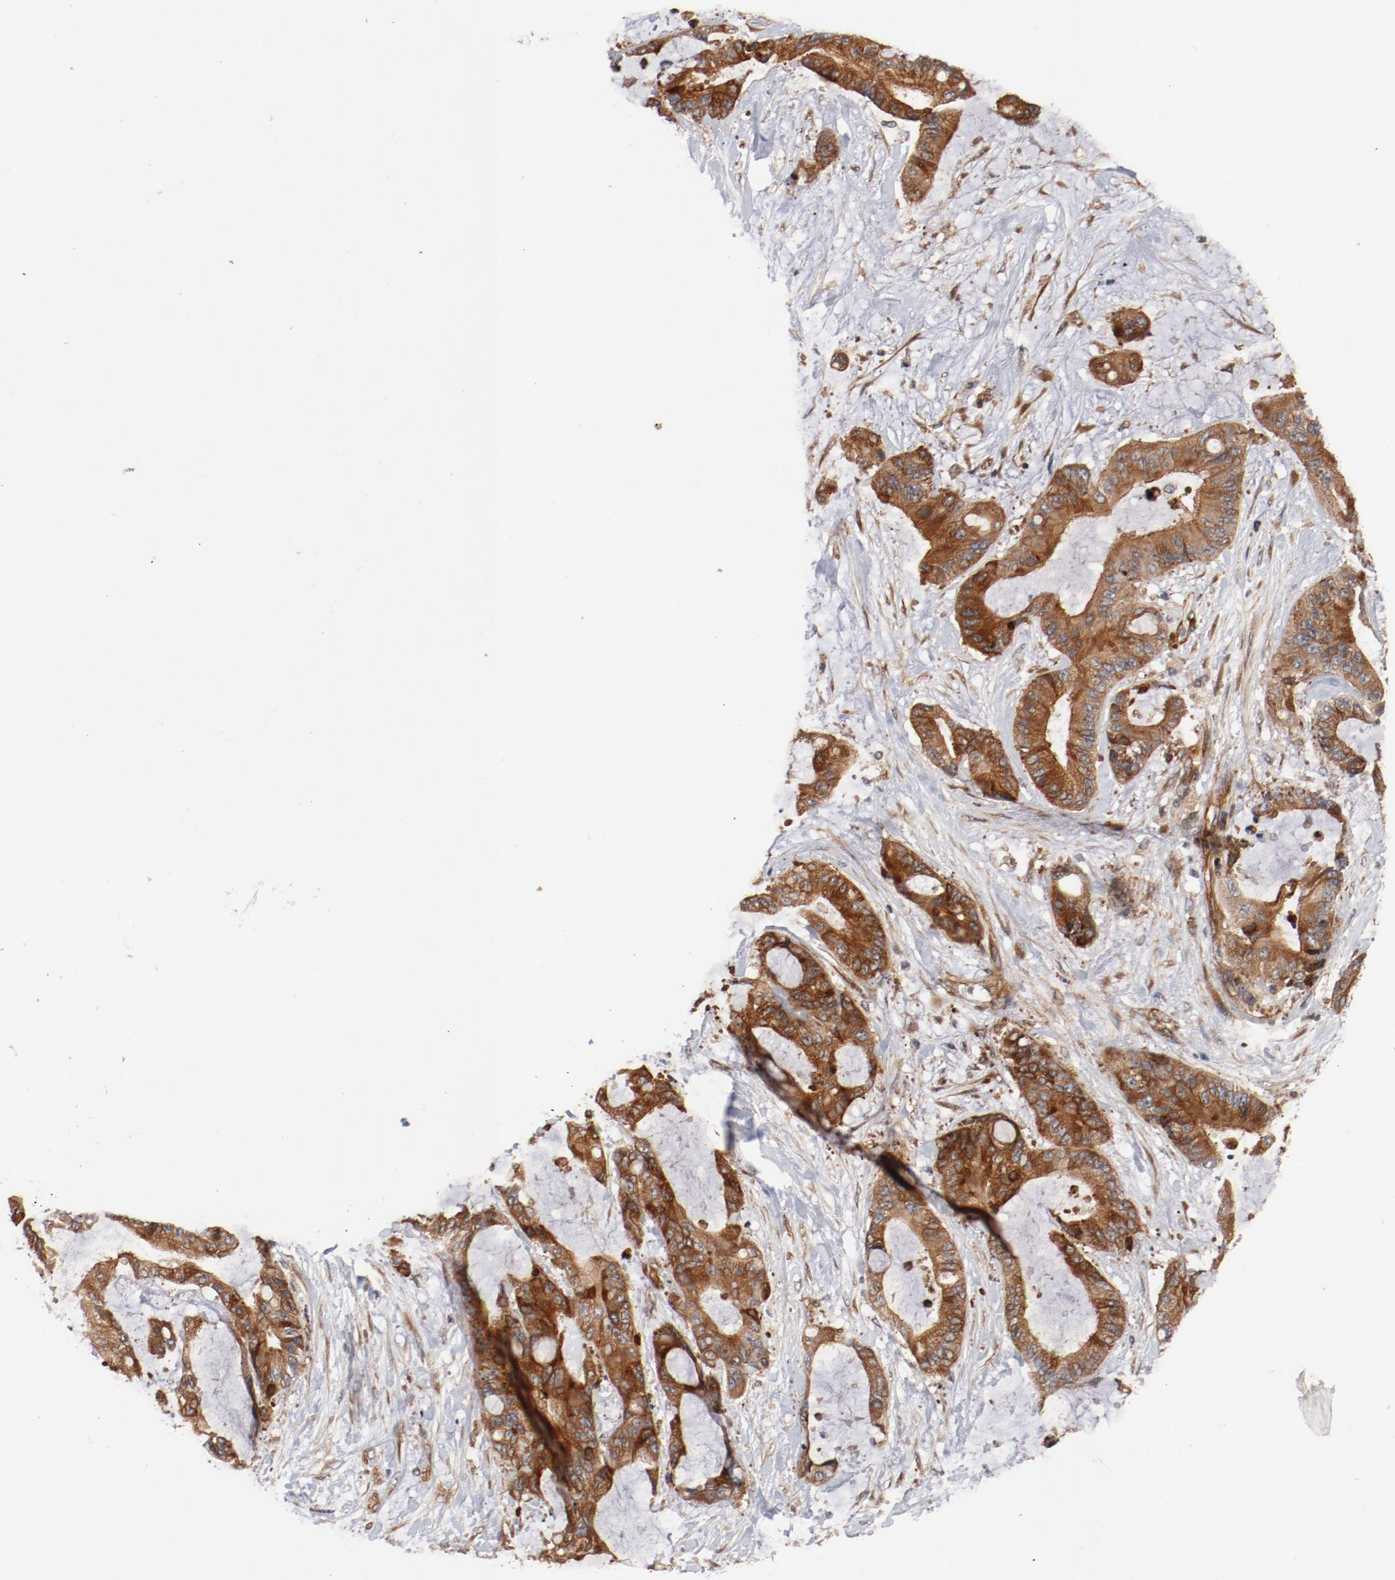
{"staining": {"intensity": "moderate", "quantity": ">75%", "location": "cytoplasmic/membranous"}, "tissue": "liver cancer", "cell_type": "Tumor cells", "image_type": "cancer", "snomed": [{"axis": "morphology", "description": "Cholangiocarcinoma"}, {"axis": "topography", "description": "Liver"}], "caption": "Cholangiocarcinoma (liver) stained for a protein displays moderate cytoplasmic/membranous positivity in tumor cells.", "gene": "PITPNM2", "patient": {"sex": "female", "age": 73}}